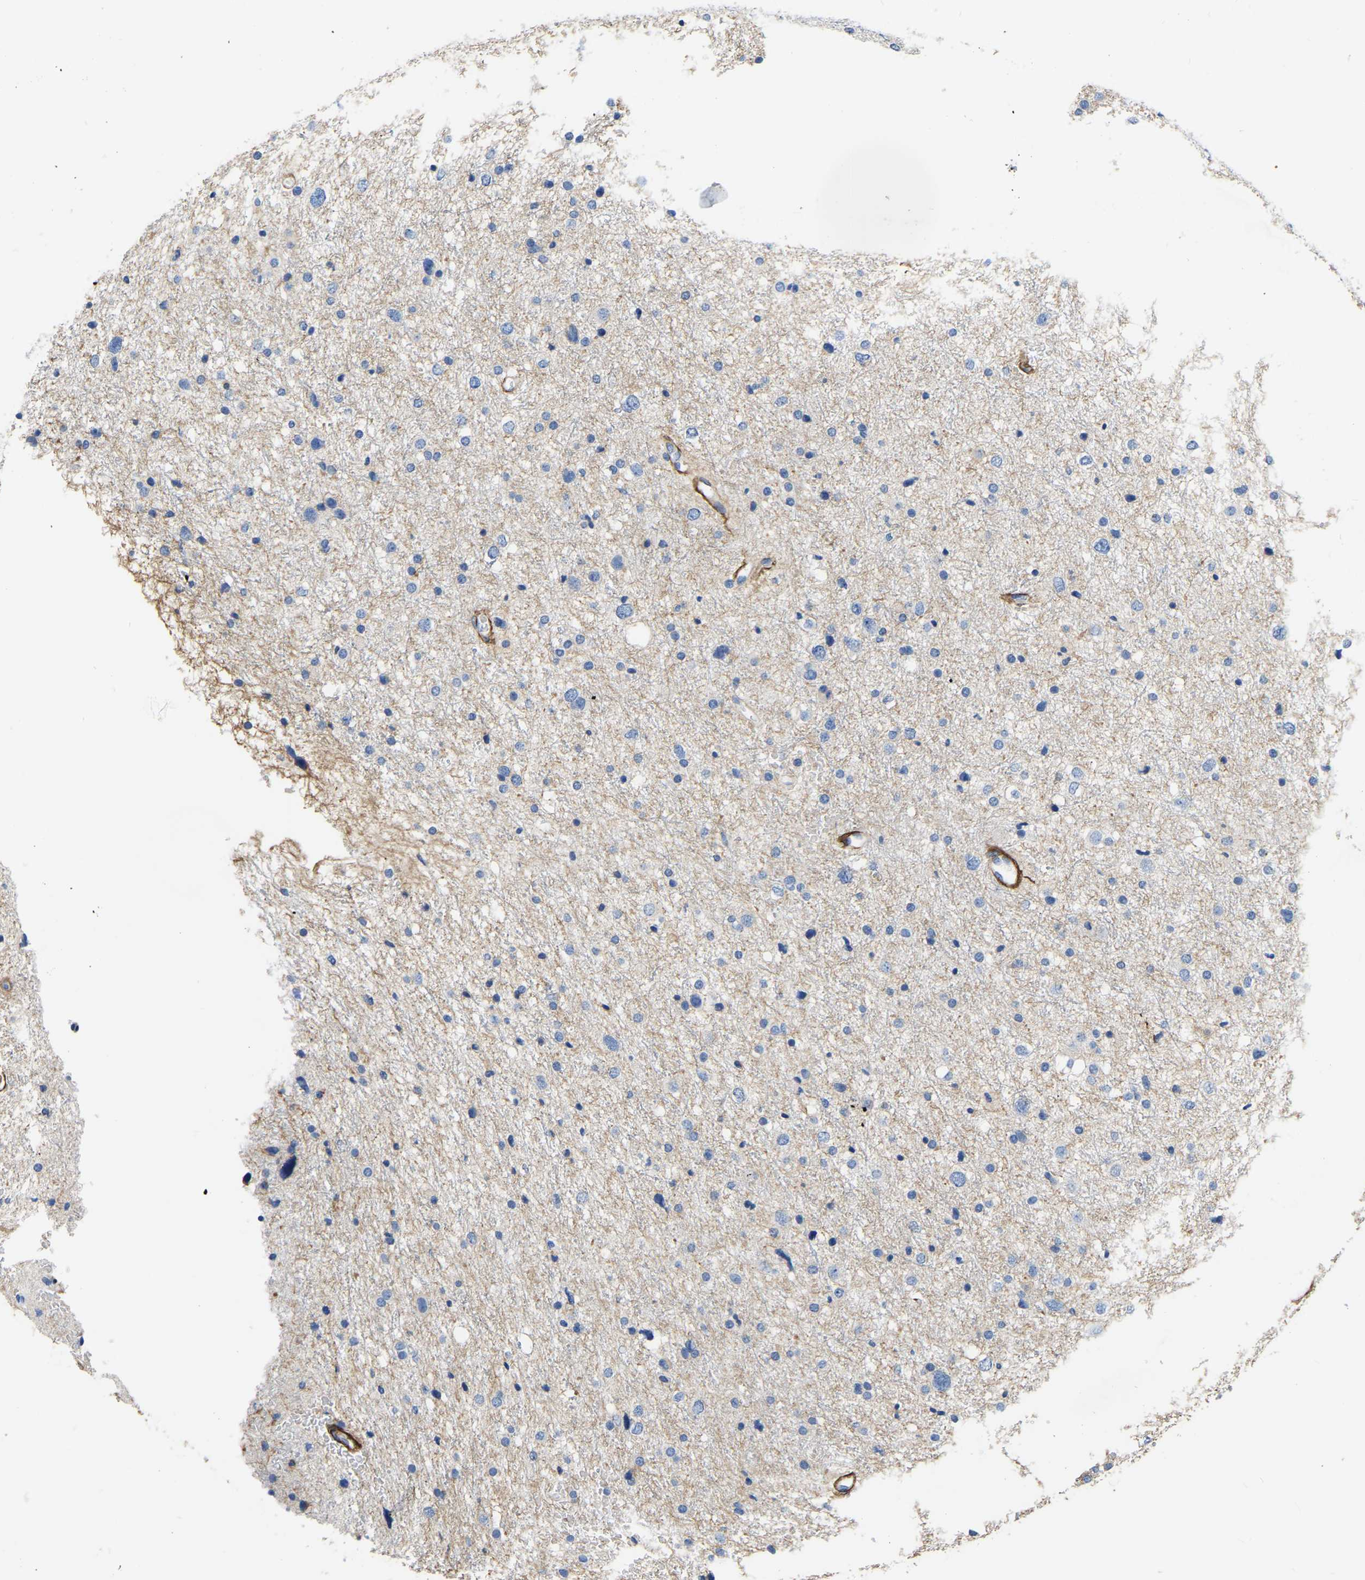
{"staining": {"intensity": "negative", "quantity": "none", "location": "none"}, "tissue": "glioma", "cell_type": "Tumor cells", "image_type": "cancer", "snomed": [{"axis": "morphology", "description": "Glioma, malignant, Low grade"}, {"axis": "topography", "description": "Brain"}], "caption": "High magnification brightfield microscopy of low-grade glioma (malignant) stained with DAB (3,3'-diaminobenzidine) (brown) and counterstained with hematoxylin (blue): tumor cells show no significant positivity.", "gene": "COL6A1", "patient": {"sex": "female", "age": 37}}